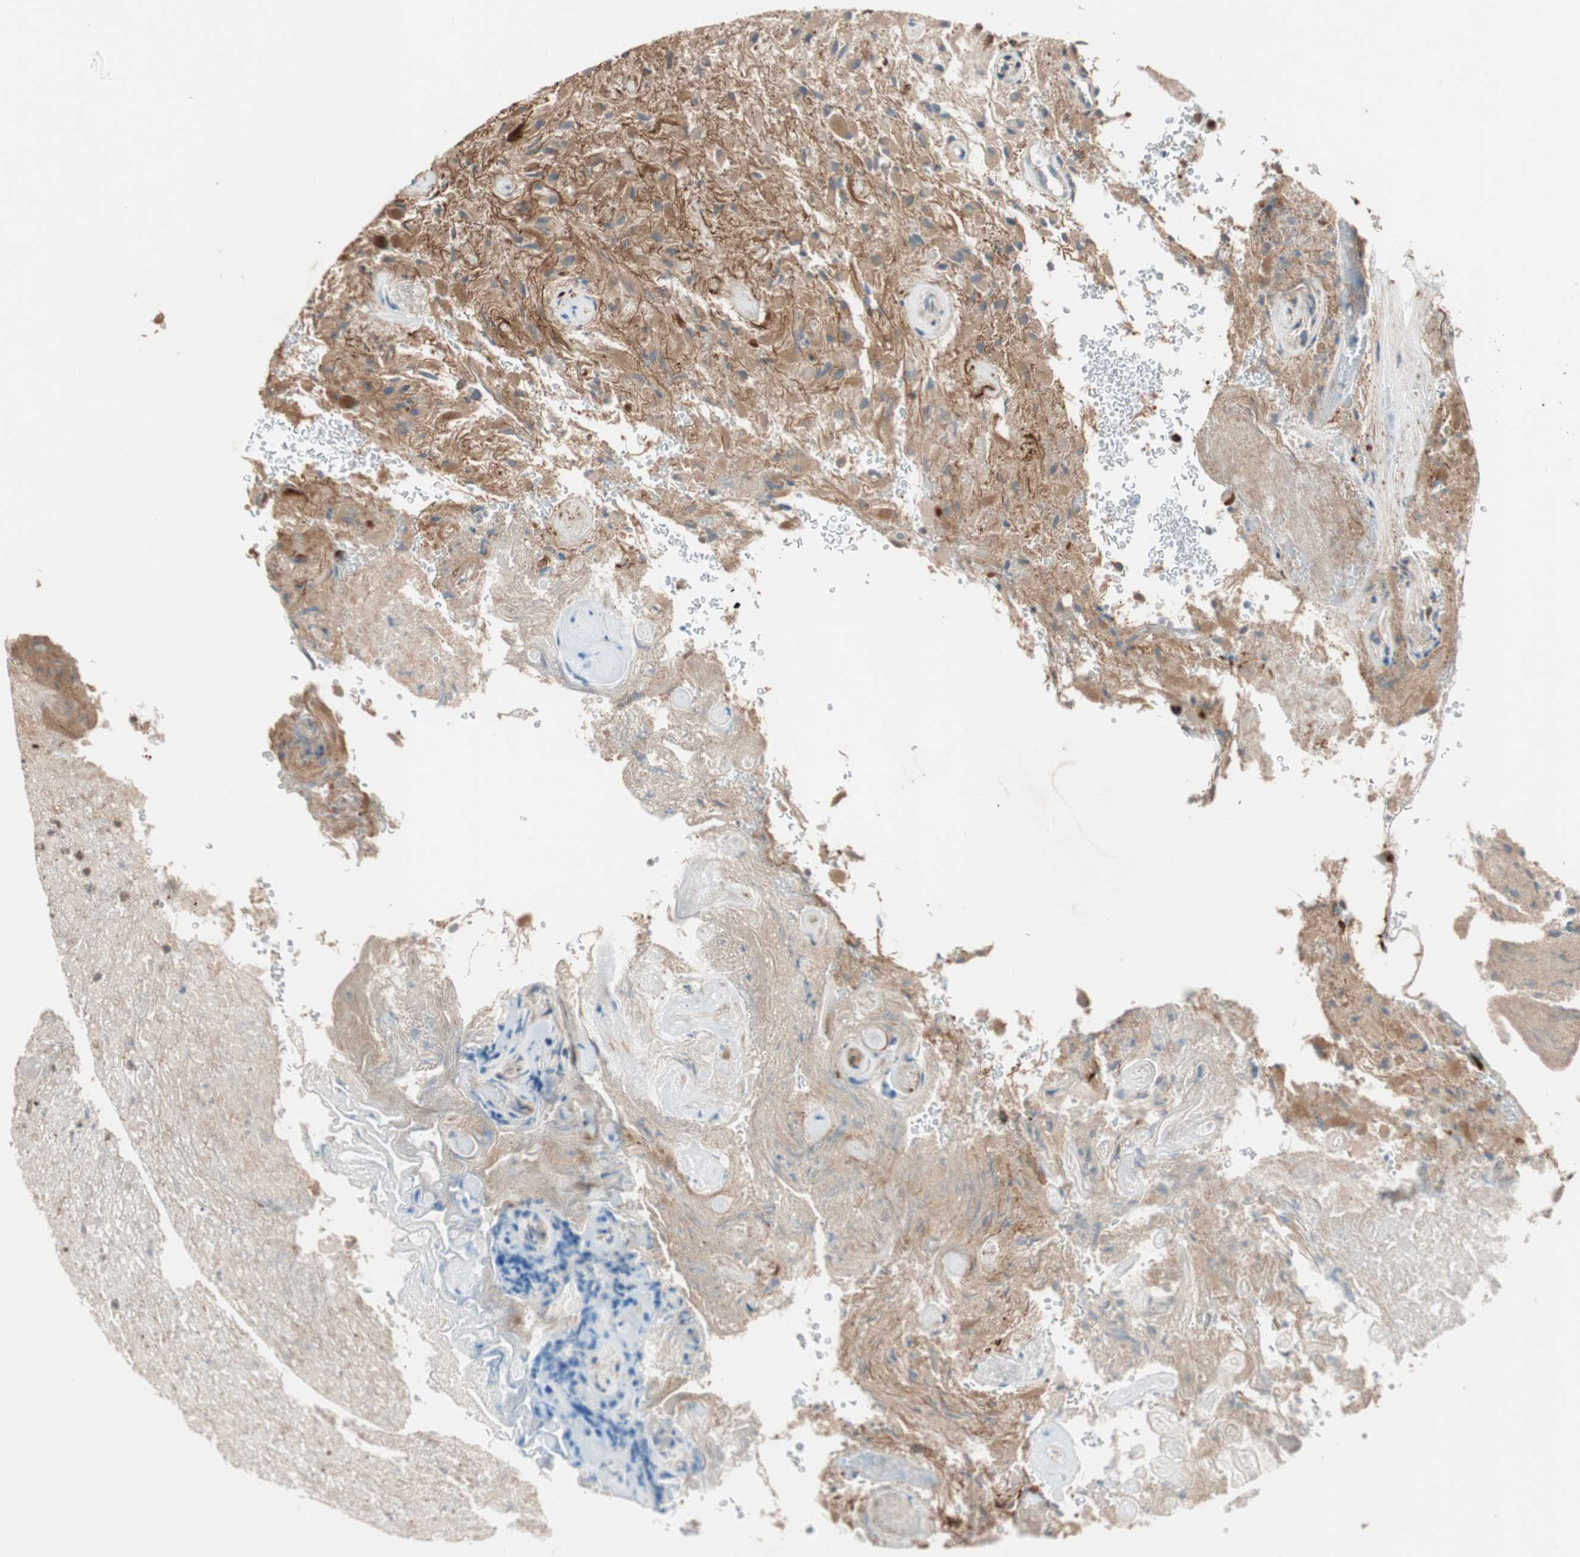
{"staining": {"intensity": "weak", "quantity": "25%-75%", "location": "cytoplasmic/membranous"}, "tissue": "glioma", "cell_type": "Tumor cells", "image_type": "cancer", "snomed": [{"axis": "morphology", "description": "Glioma, malignant, High grade"}, {"axis": "topography", "description": "Brain"}], "caption": "Protein staining shows weak cytoplasmic/membranous staining in about 25%-75% of tumor cells in malignant high-grade glioma.", "gene": "PIK3R3", "patient": {"sex": "male", "age": 71}}